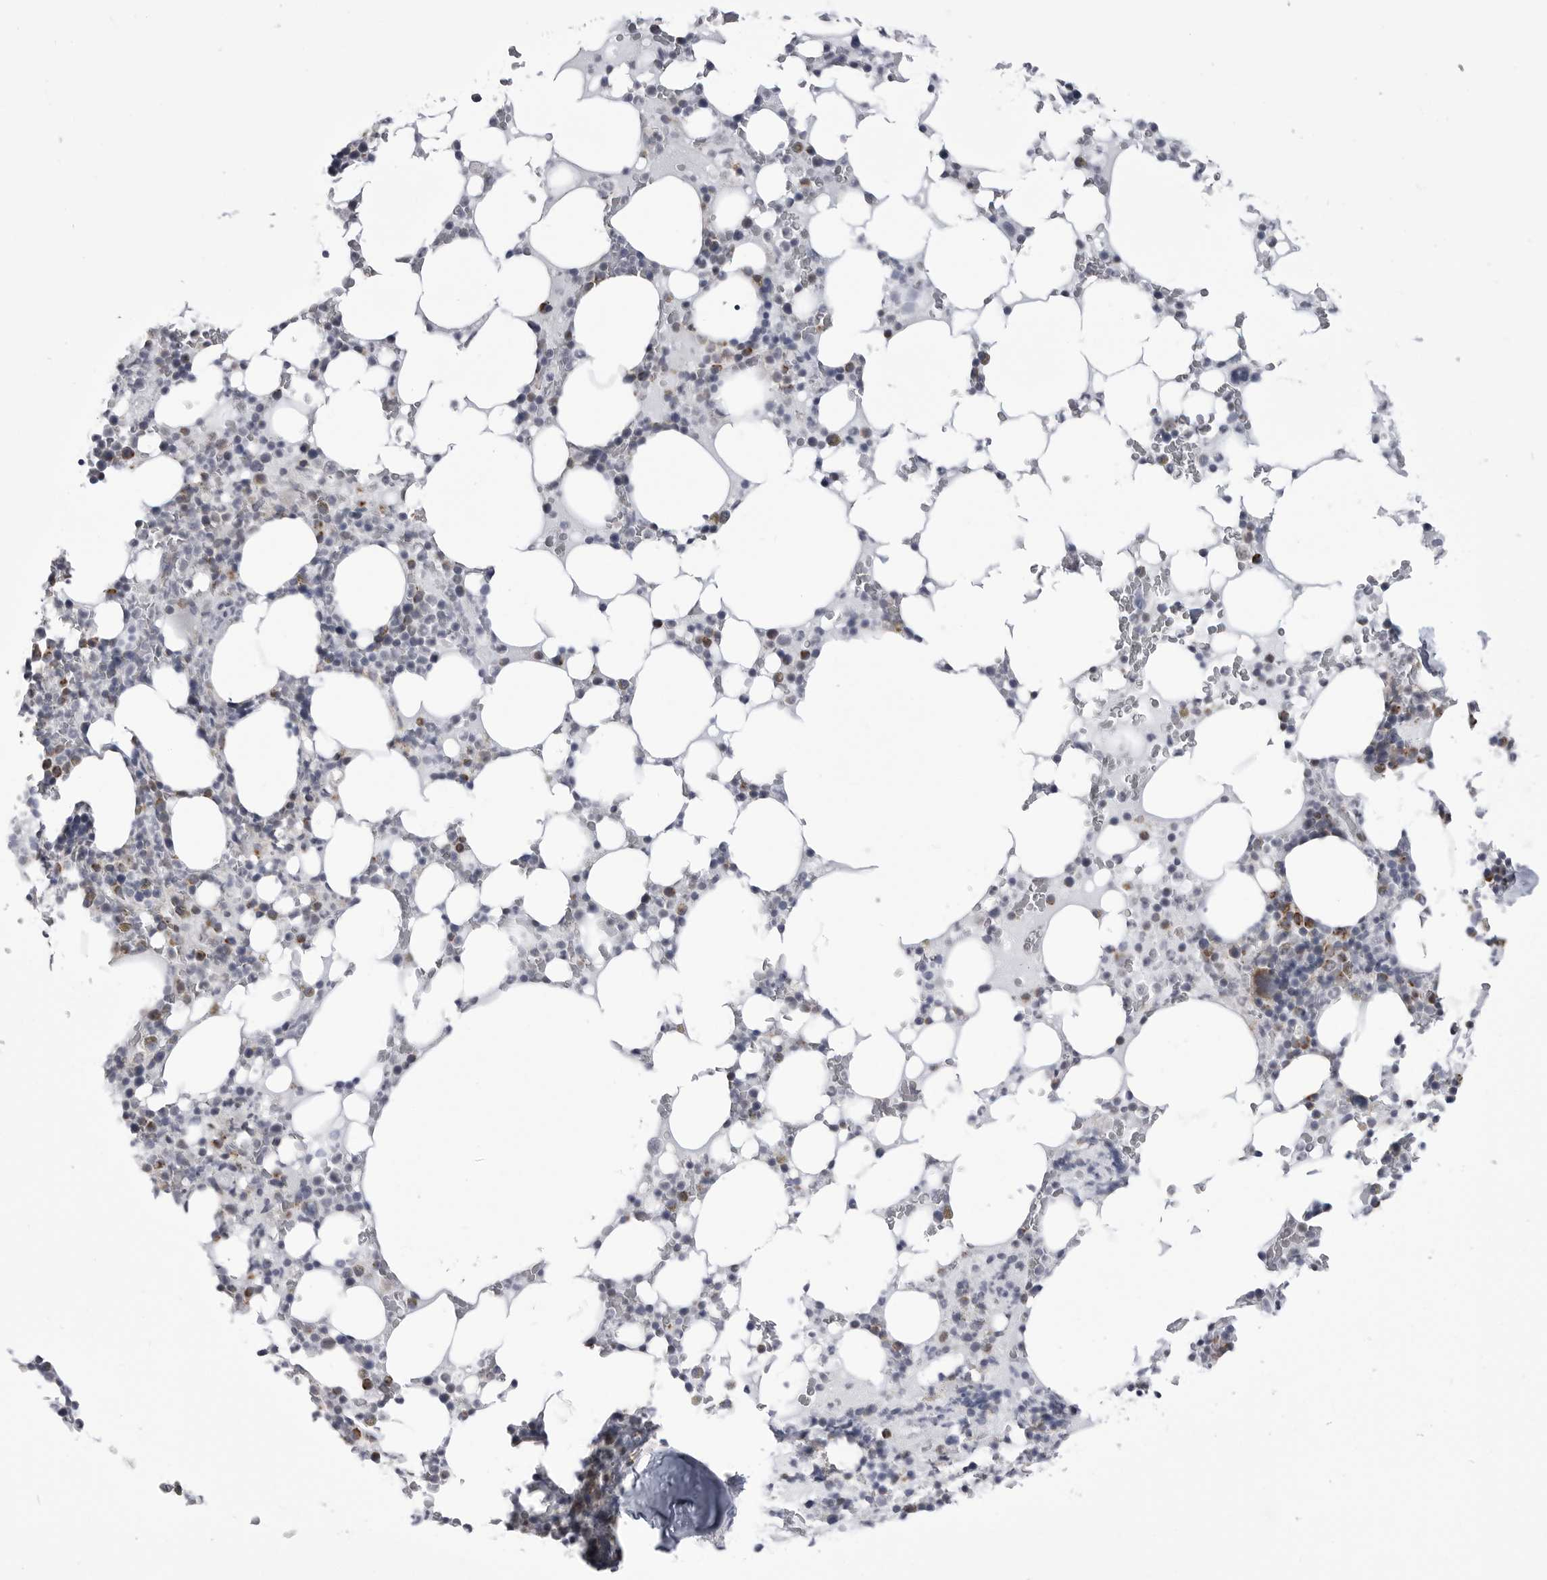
{"staining": {"intensity": "moderate", "quantity": "<25%", "location": "cytoplasmic/membranous"}, "tissue": "bone marrow", "cell_type": "Hematopoietic cells", "image_type": "normal", "snomed": [{"axis": "morphology", "description": "Normal tissue, NOS"}, {"axis": "topography", "description": "Bone marrow"}], "caption": "This image reveals unremarkable bone marrow stained with immunohistochemistry to label a protein in brown. The cytoplasmic/membranous of hematopoietic cells show moderate positivity for the protein. Nuclei are counter-stained blue.", "gene": "FH", "patient": {"sex": "male", "age": 58}}